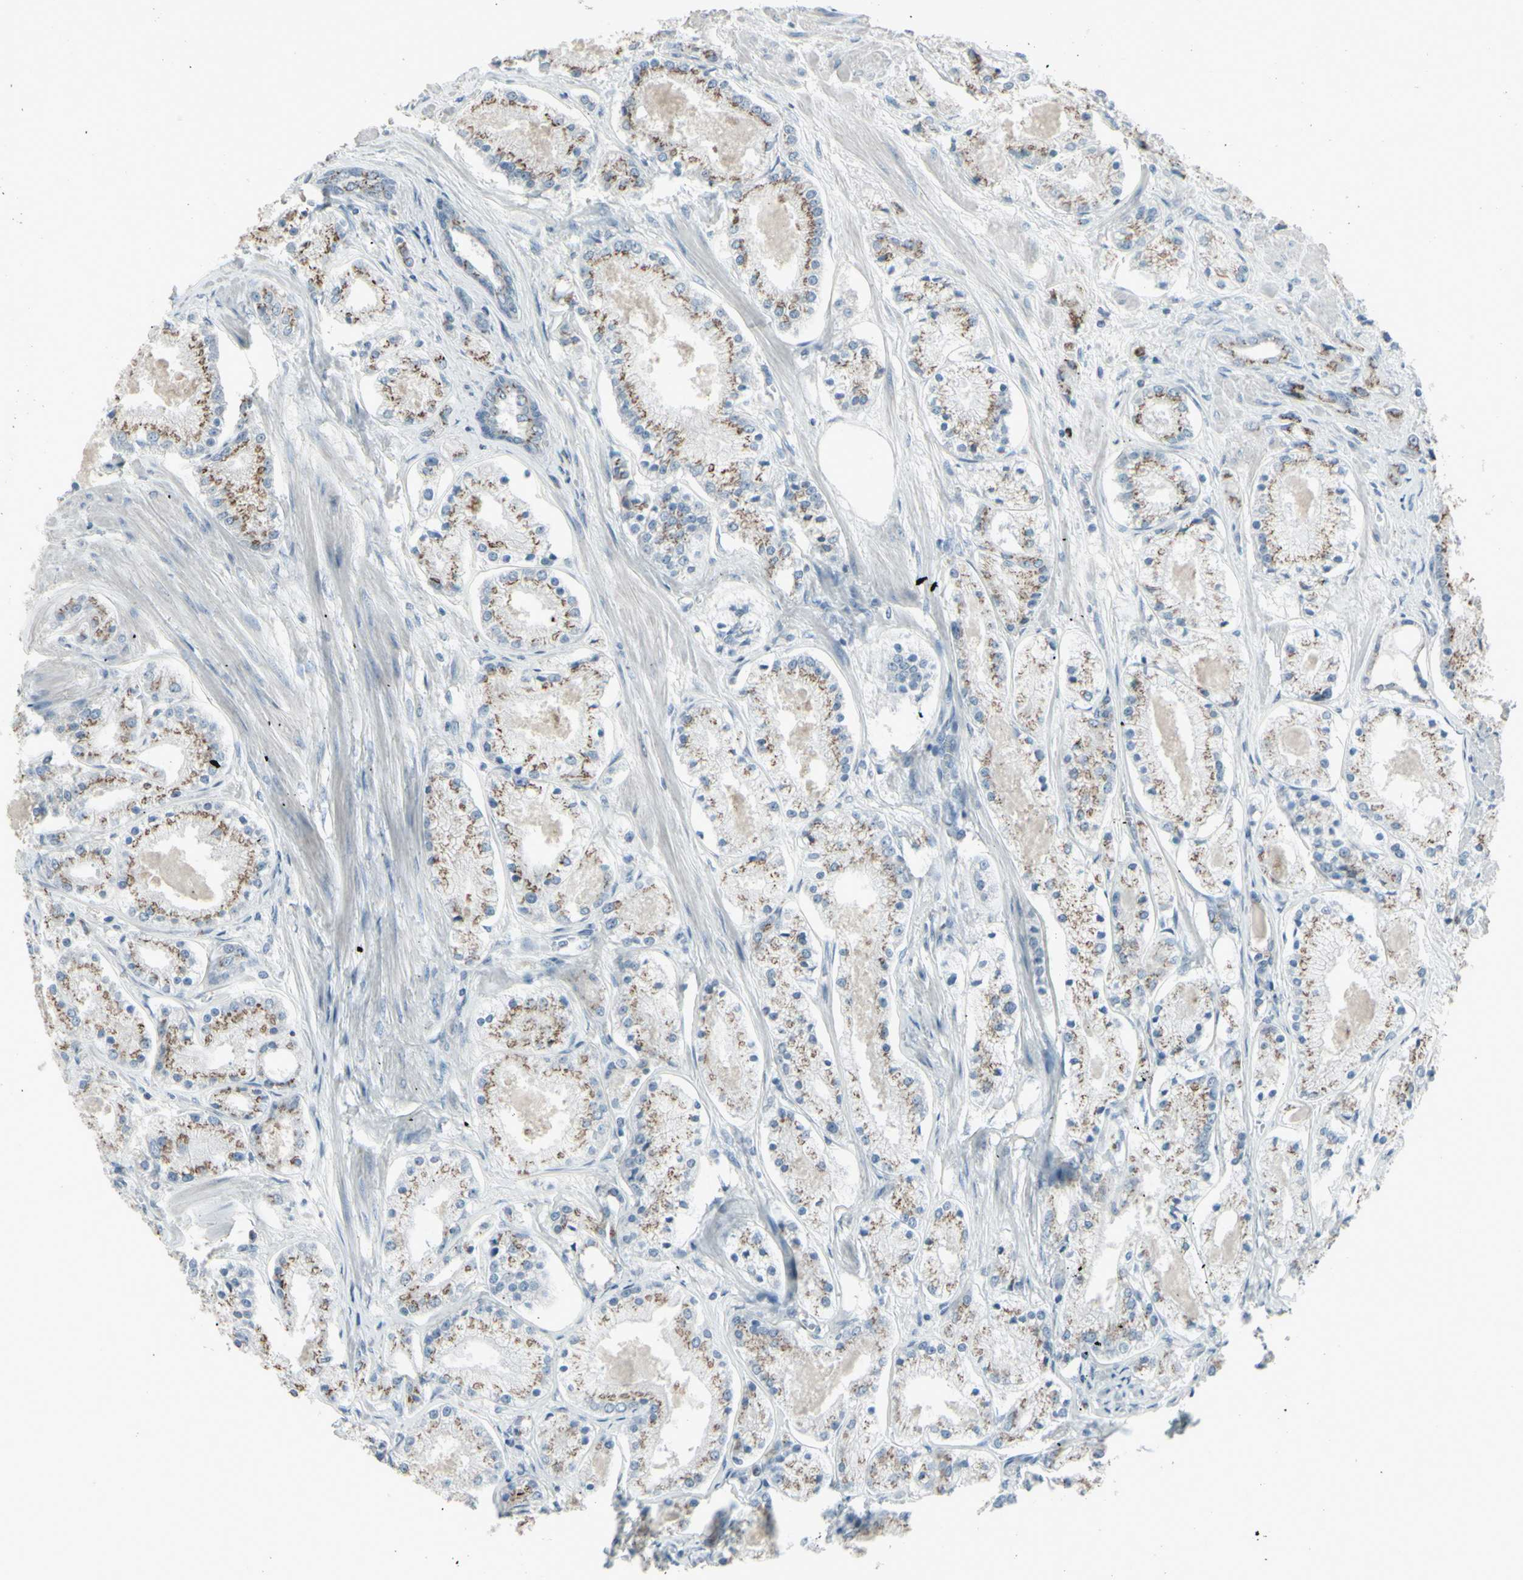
{"staining": {"intensity": "weak", "quantity": ">75%", "location": "cytoplasmic/membranous"}, "tissue": "prostate cancer", "cell_type": "Tumor cells", "image_type": "cancer", "snomed": [{"axis": "morphology", "description": "Adenocarcinoma, High grade"}, {"axis": "topography", "description": "Prostate"}], "caption": "Protein expression analysis of human prostate high-grade adenocarcinoma reveals weak cytoplasmic/membranous staining in about >75% of tumor cells.", "gene": "CD79B", "patient": {"sex": "male", "age": 66}}